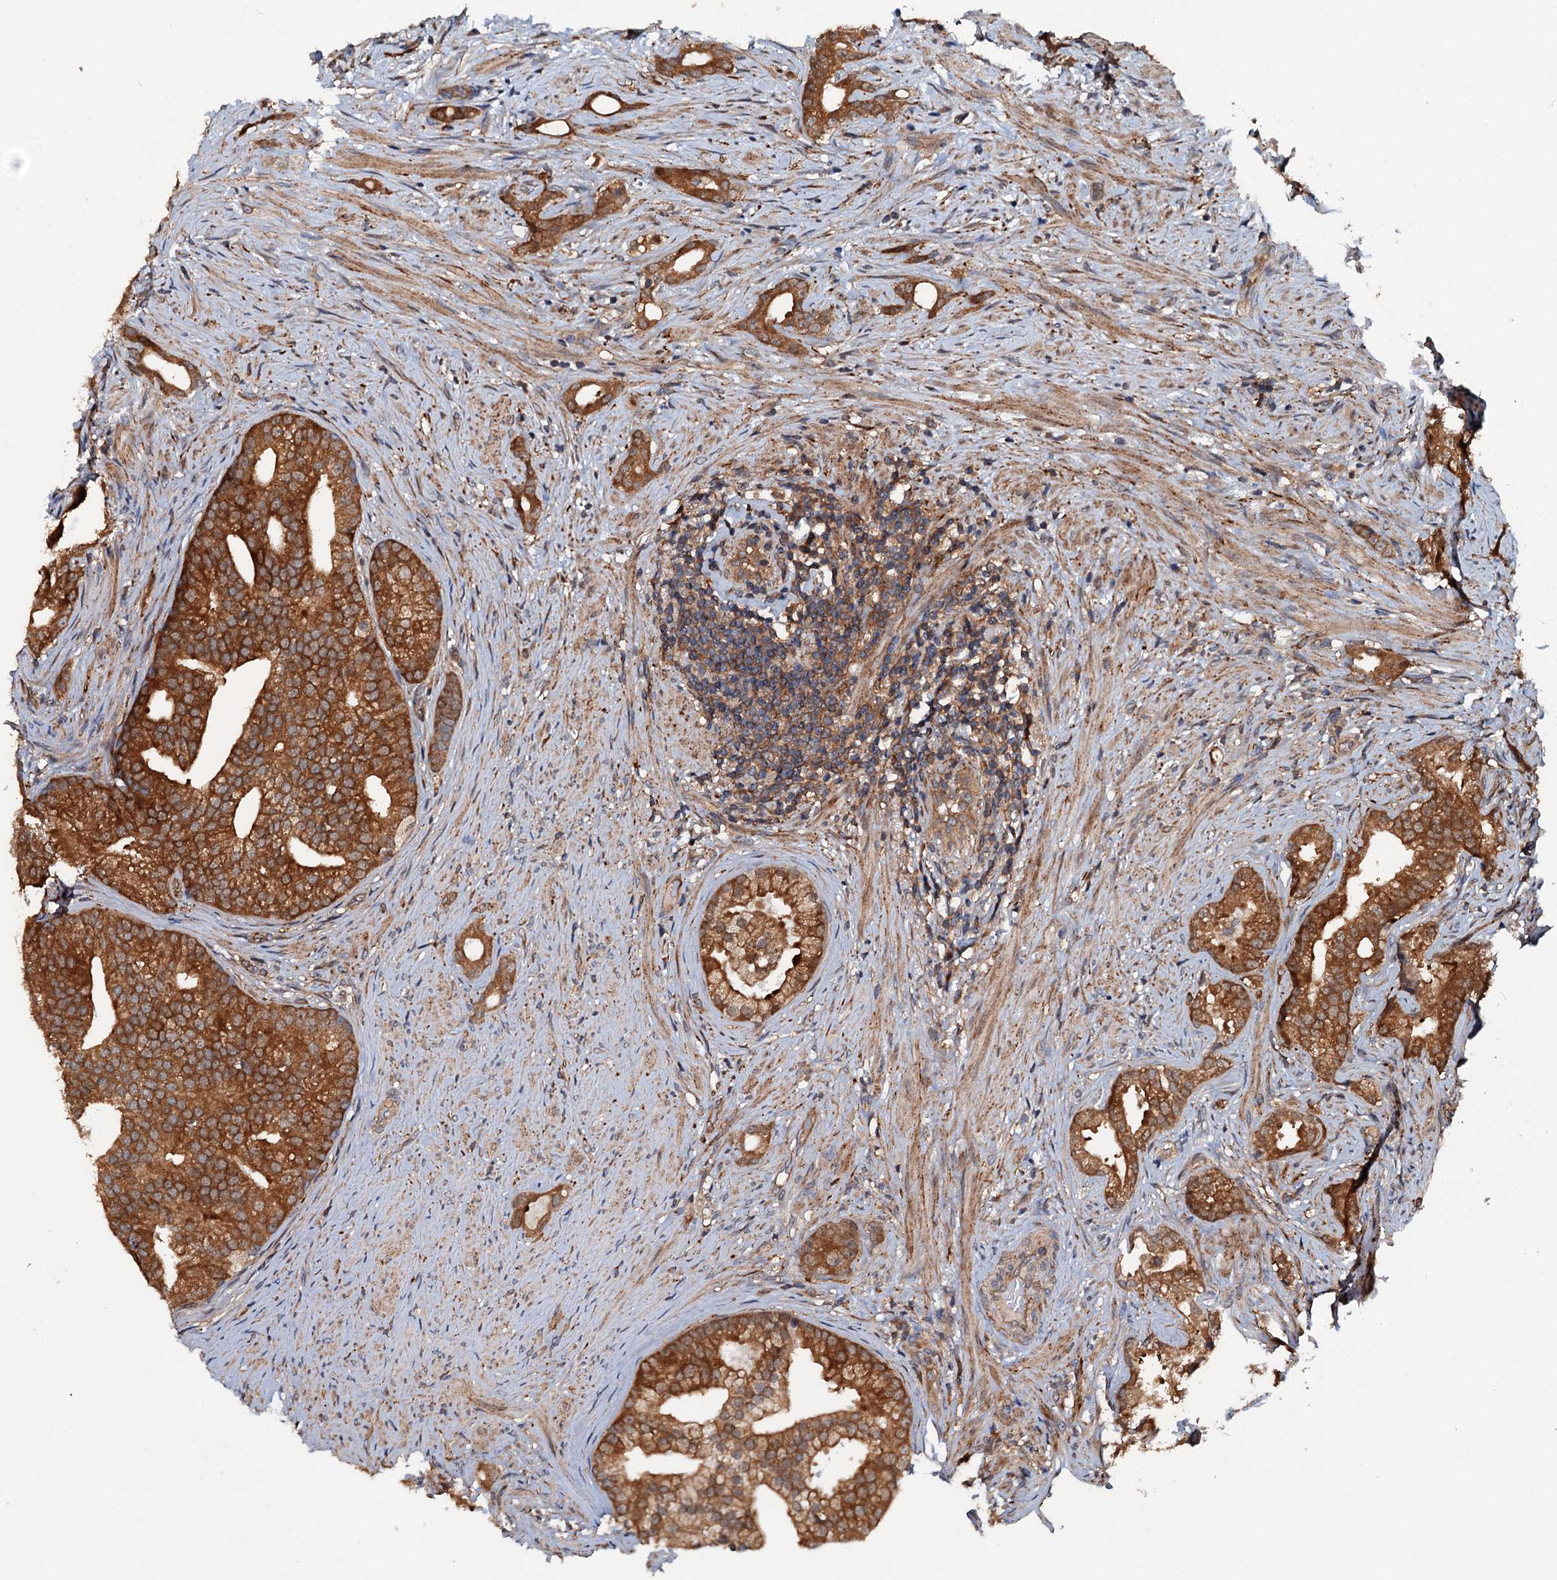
{"staining": {"intensity": "strong", "quantity": ">75%", "location": "cytoplasmic/membranous"}, "tissue": "prostate cancer", "cell_type": "Tumor cells", "image_type": "cancer", "snomed": [{"axis": "morphology", "description": "Adenocarcinoma, Low grade"}, {"axis": "topography", "description": "Prostate"}], "caption": "About >75% of tumor cells in human adenocarcinoma (low-grade) (prostate) reveal strong cytoplasmic/membranous protein positivity as visualized by brown immunohistochemical staining.", "gene": "AAGAB", "patient": {"sex": "male", "age": 71}}